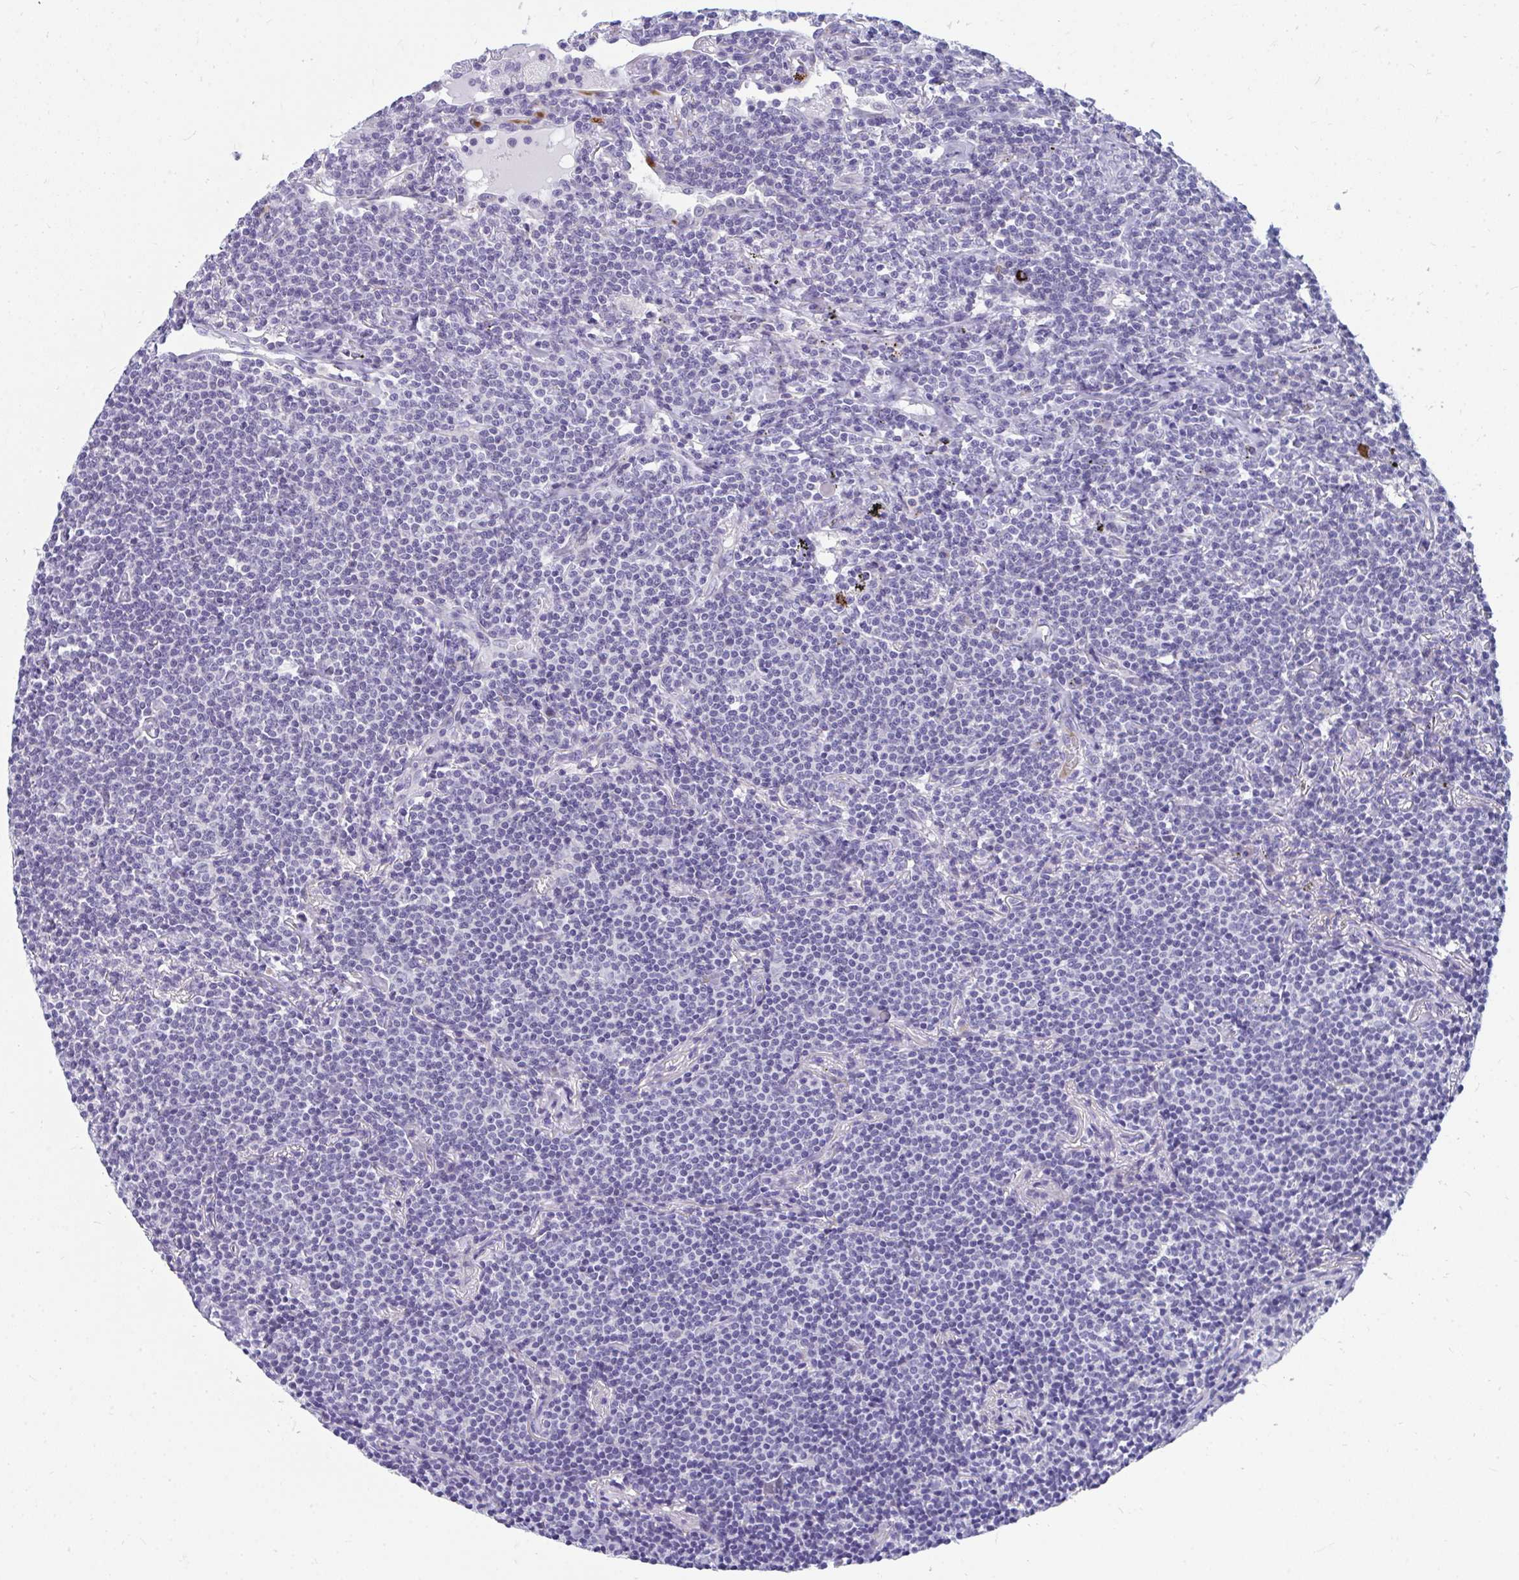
{"staining": {"intensity": "negative", "quantity": "none", "location": "none"}, "tissue": "lymphoma", "cell_type": "Tumor cells", "image_type": "cancer", "snomed": [{"axis": "morphology", "description": "Malignant lymphoma, non-Hodgkin's type, Low grade"}, {"axis": "topography", "description": "Lung"}], "caption": "Human malignant lymphoma, non-Hodgkin's type (low-grade) stained for a protein using IHC shows no positivity in tumor cells.", "gene": "TSBP1", "patient": {"sex": "female", "age": 71}}